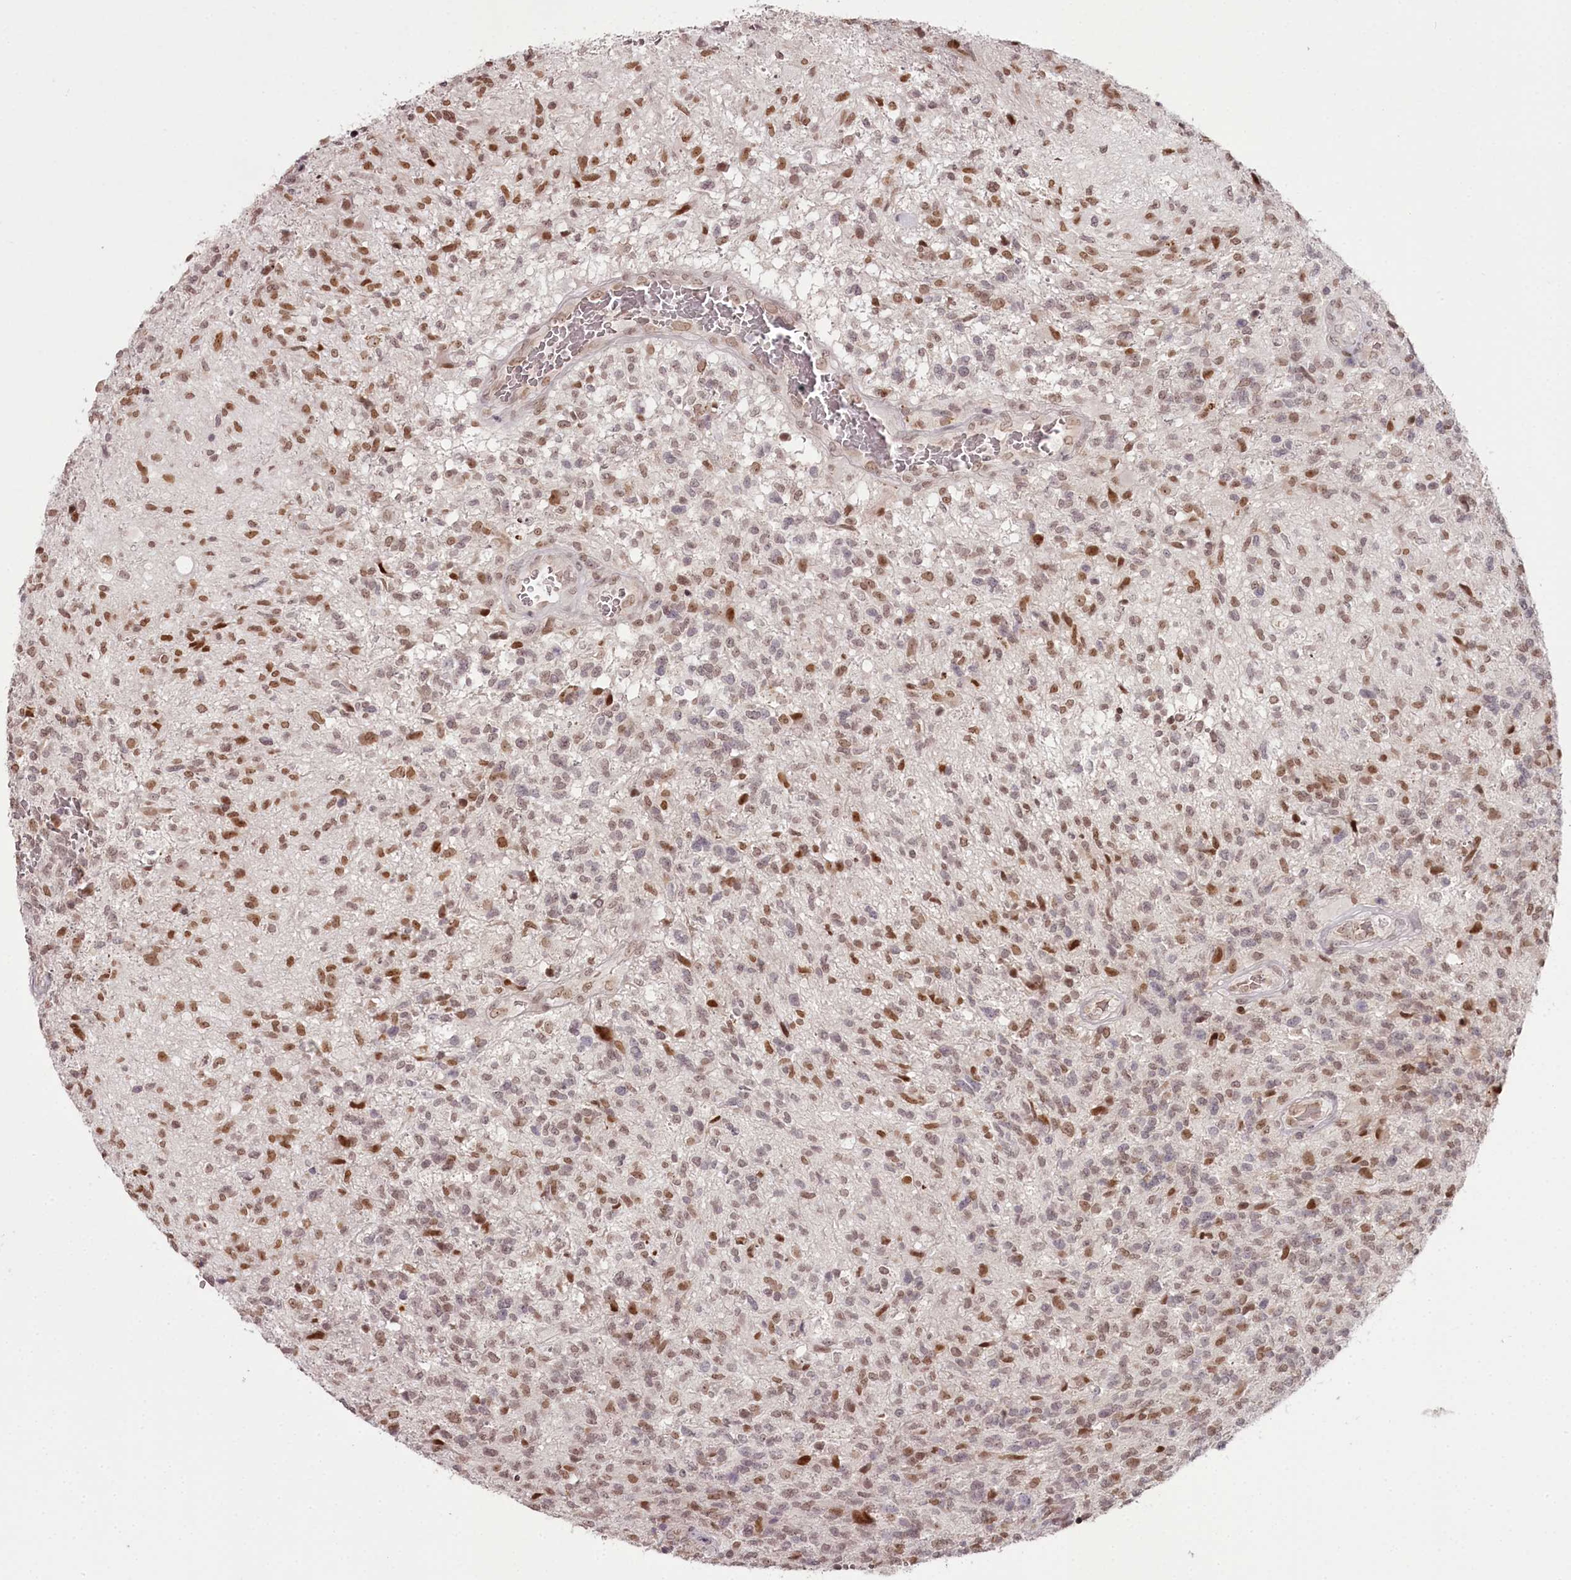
{"staining": {"intensity": "moderate", "quantity": "25%-75%", "location": "nuclear"}, "tissue": "glioma", "cell_type": "Tumor cells", "image_type": "cancer", "snomed": [{"axis": "morphology", "description": "Glioma, malignant, High grade"}, {"axis": "topography", "description": "Brain"}], "caption": "This is a micrograph of immunohistochemistry (IHC) staining of high-grade glioma (malignant), which shows moderate expression in the nuclear of tumor cells.", "gene": "THYN1", "patient": {"sex": "male", "age": 56}}